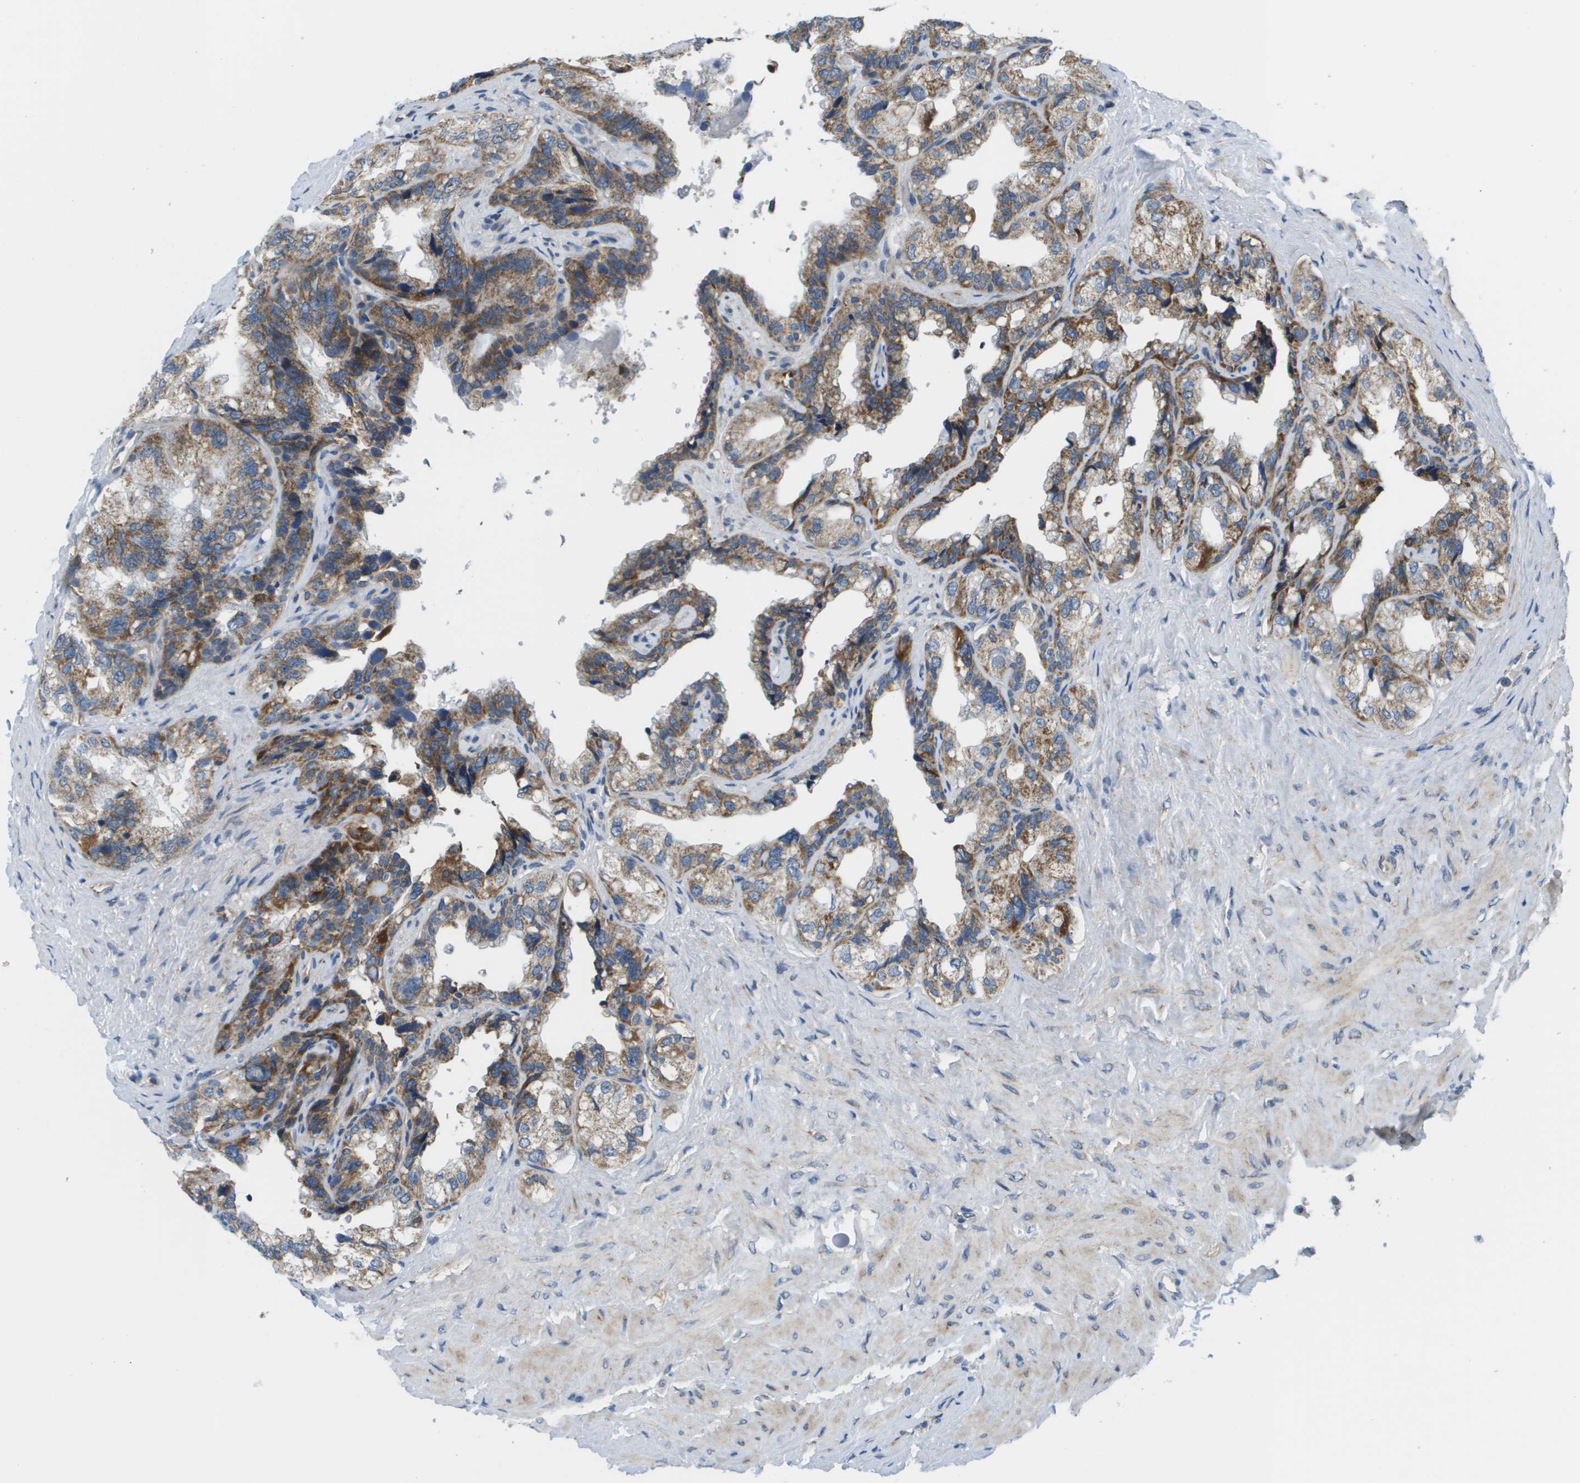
{"staining": {"intensity": "moderate", "quantity": ">75%", "location": "cytoplasmic/membranous"}, "tissue": "seminal vesicle", "cell_type": "Glandular cells", "image_type": "normal", "snomed": [{"axis": "morphology", "description": "Normal tissue, NOS"}, {"axis": "topography", "description": "Seminal veicle"}], "caption": "A brown stain highlights moderate cytoplasmic/membranous positivity of a protein in glandular cells of unremarkable seminal vesicle. (Stains: DAB in brown, nuclei in blue, Microscopy: brightfield microscopy at high magnification).", "gene": "KRT23", "patient": {"sex": "male", "age": 68}}